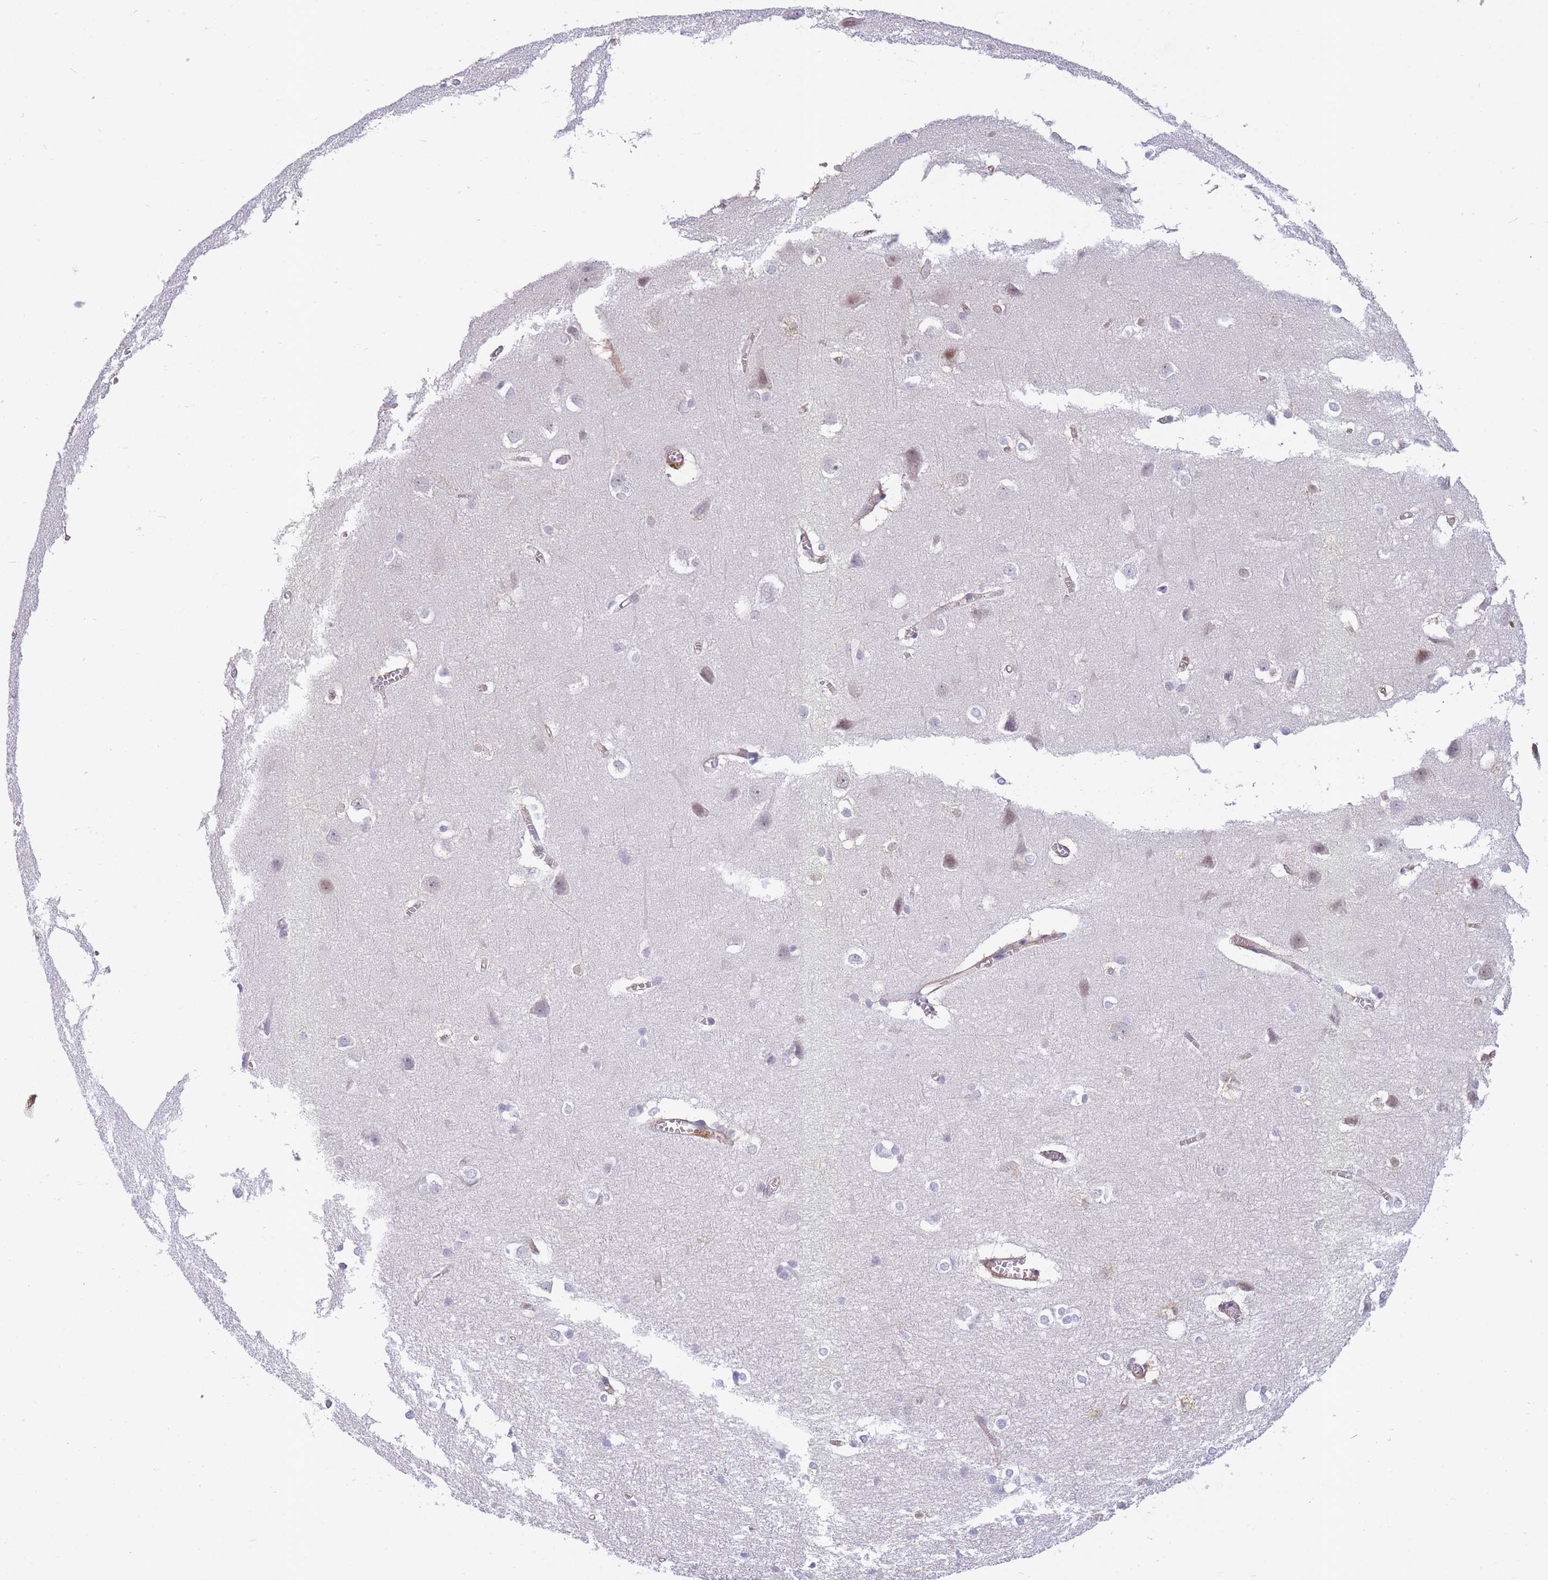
{"staining": {"intensity": "negative", "quantity": "none", "location": "none"}, "tissue": "cerebral cortex", "cell_type": "Endothelial cells", "image_type": "normal", "snomed": [{"axis": "morphology", "description": "Normal tissue, NOS"}, {"axis": "topography", "description": "Cerebral cortex"}], "caption": "This is a photomicrograph of immunohistochemistry staining of benign cerebral cortex, which shows no expression in endothelial cells.", "gene": "ECPAS", "patient": {"sex": "male", "age": 37}}